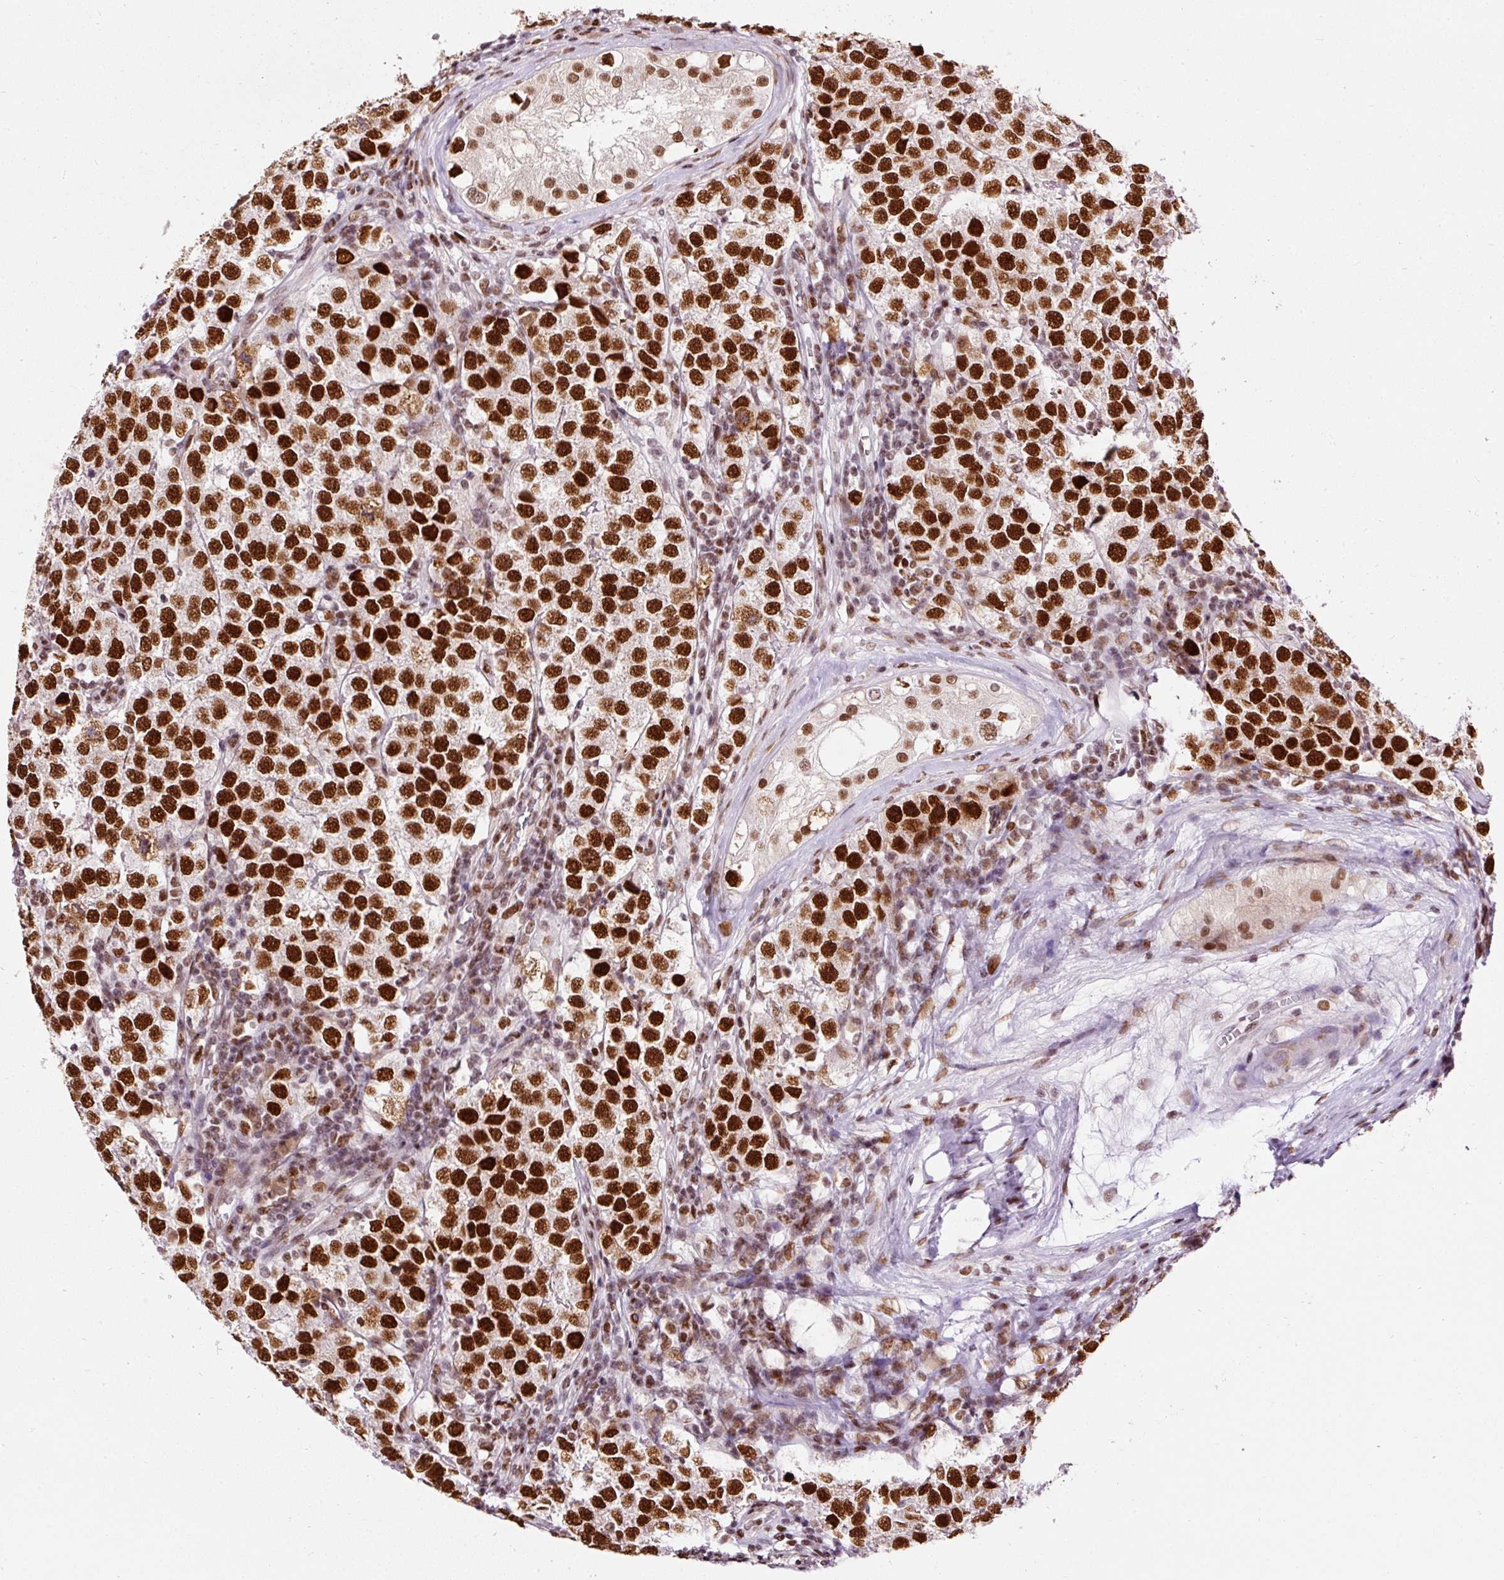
{"staining": {"intensity": "strong", "quantity": ">75%", "location": "nuclear"}, "tissue": "testis cancer", "cell_type": "Tumor cells", "image_type": "cancer", "snomed": [{"axis": "morphology", "description": "Seminoma, NOS"}, {"axis": "topography", "description": "Testis"}], "caption": "Immunohistochemical staining of human seminoma (testis) reveals high levels of strong nuclear staining in about >75% of tumor cells. Using DAB (brown) and hematoxylin (blue) stains, captured at high magnification using brightfield microscopy.", "gene": "HNRNPC", "patient": {"sex": "male", "age": 34}}